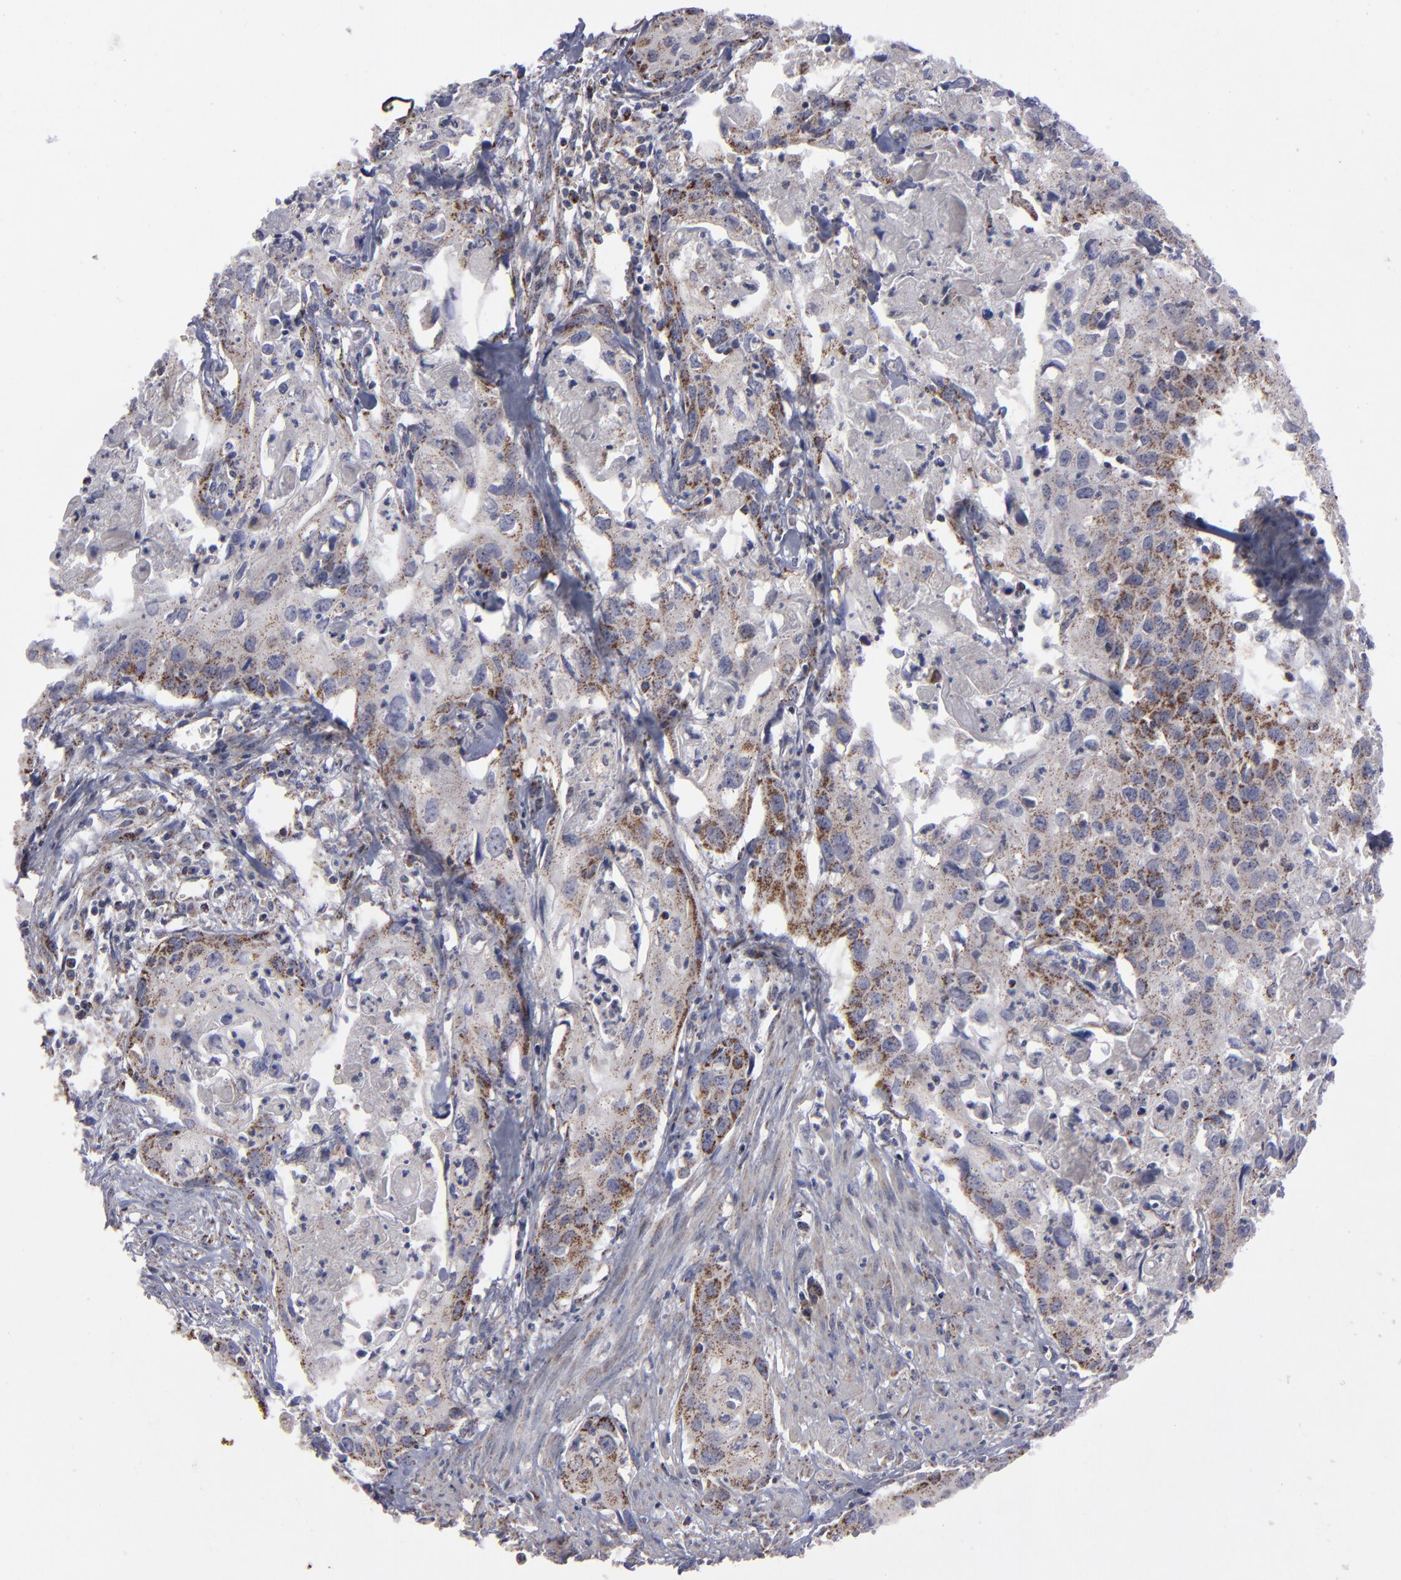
{"staining": {"intensity": "moderate", "quantity": "25%-75%", "location": "cytoplasmic/membranous"}, "tissue": "urothelial cancer", "cell_type": "Tumor cells", "image_type": "cancer", "snomed": [{"axis": "morphology", "description": "Urothelial carcinoma, High grade"}, {"axis": "topography", "description": "Urinary bladder"}], "caption": "Tumor cells reveal medium levels of moderate cytoplasmic/membranous expression in about 25%-75% of cells in human urothelial cancer.", "gene": "MYOM2", "patient": {"sex": "male", "age": 54}}